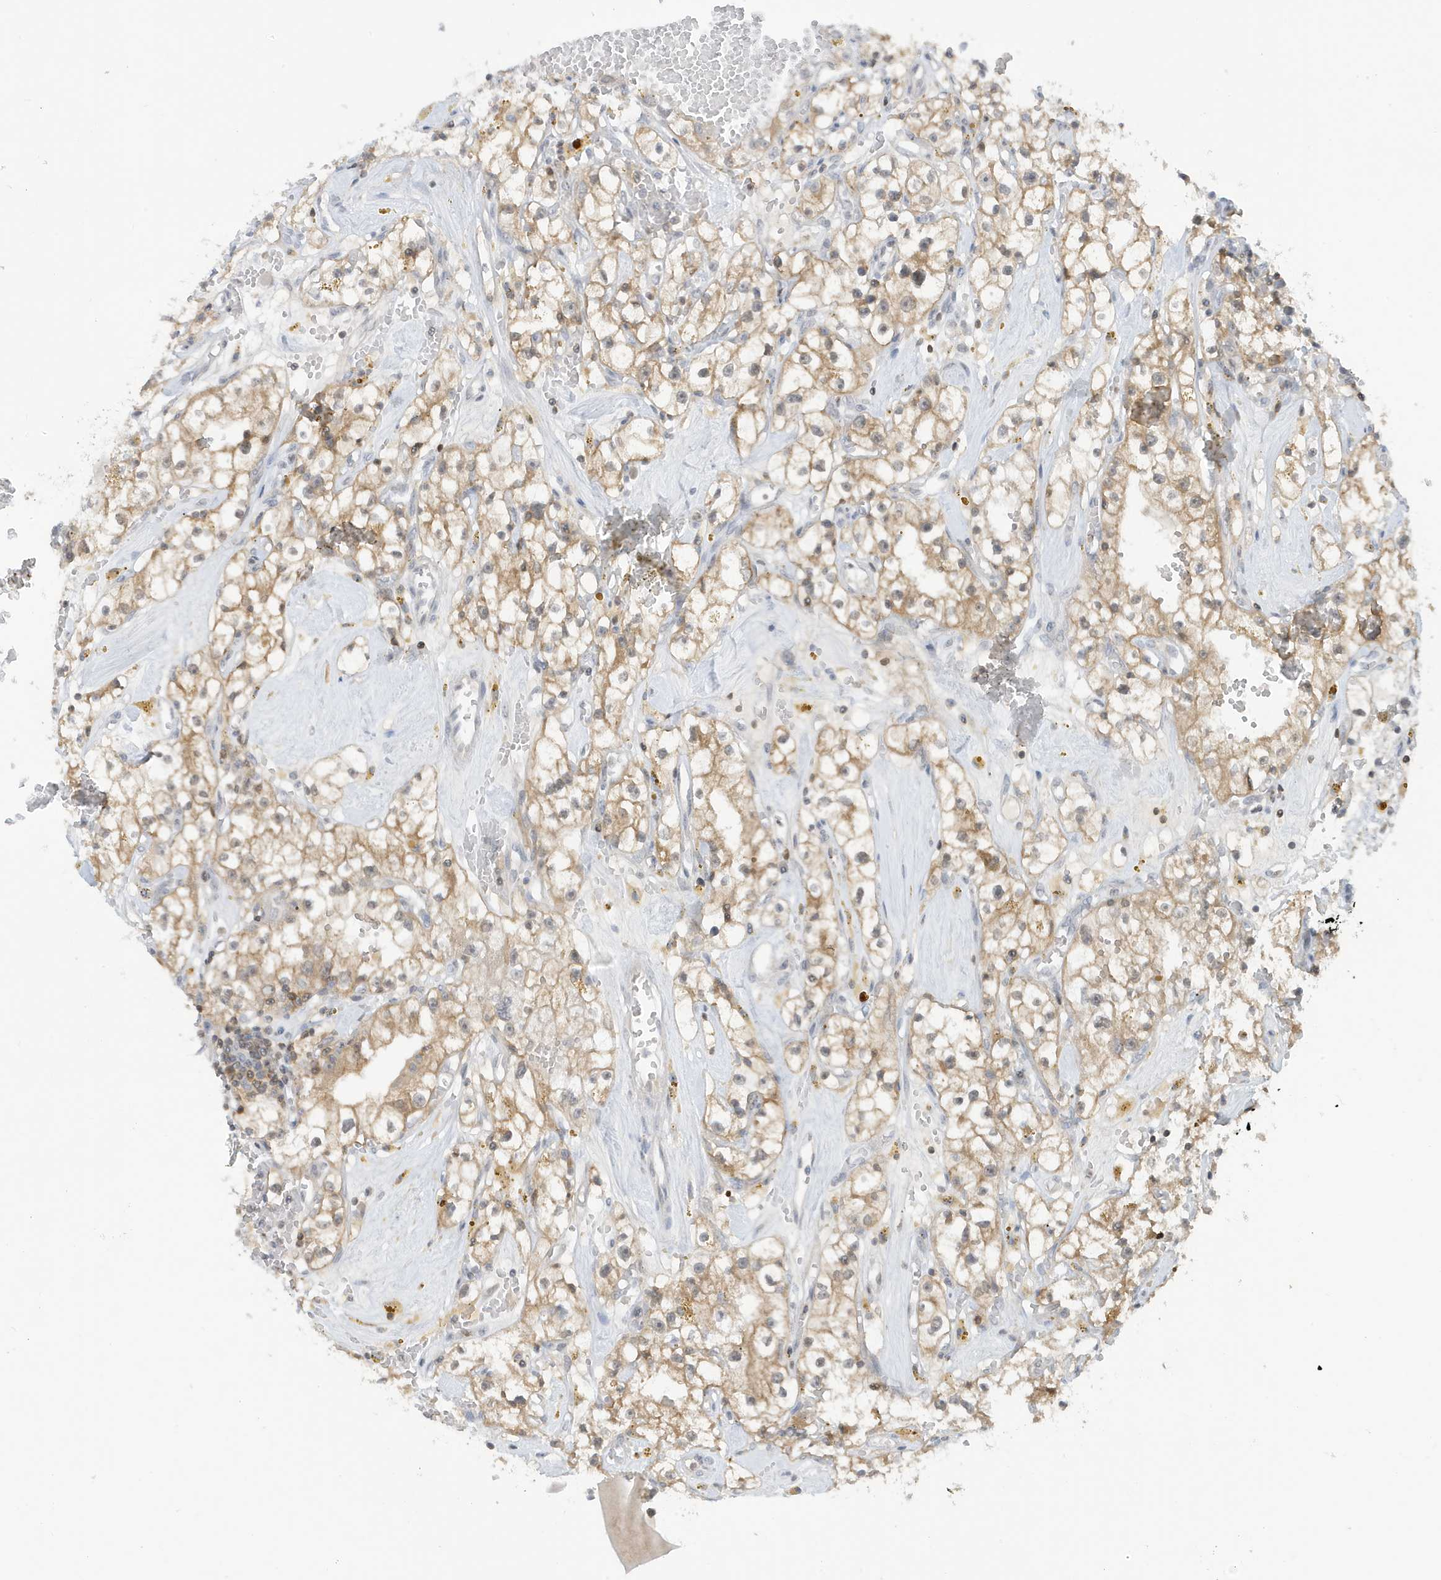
{"staining": {"intensity": "moderate", "quantity": ">75%", "location": "cytoplasmic/membranous"}, "tissue": "renal cancer", "cell_type": "Tumor cells", "image_type": "cancer", "snomed": [{"axis": "morphology", "description": "Adenocarcinoma, NOS"}, {"axis": "topography", "description": "Kidney"}], "caption": "The micrograph exhibits a brown stain indicating the presence of a protein in the cytoplasmic/membranous of tumor cells in renal adenocarcinoma.", "gene": "OGA", "patient": {"sex": "male", "age": 56}}